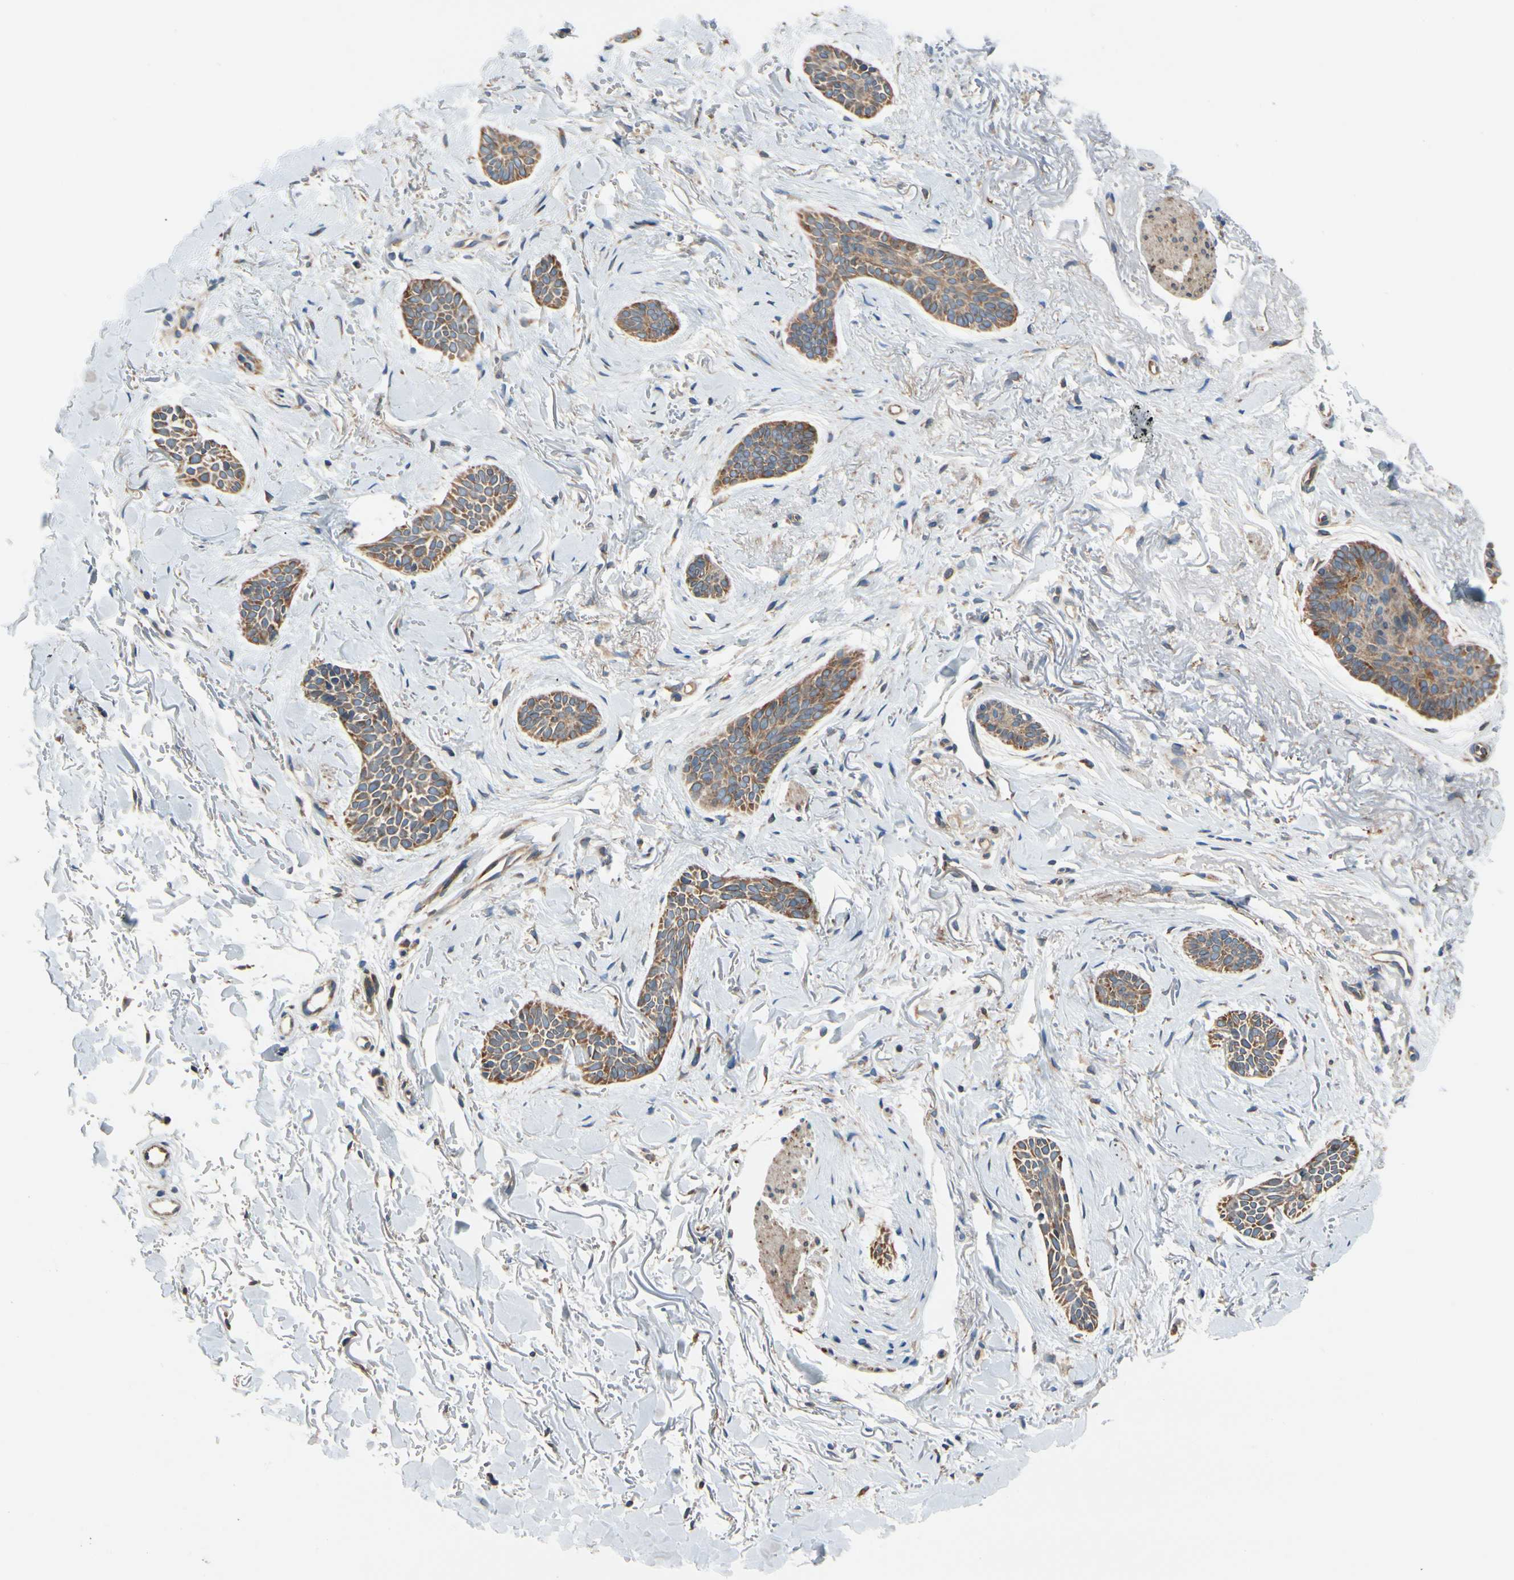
{"staining": {"intensity": "moderate", "quantity": ">75%", "location": "cytoplasmic/membranous"}, "tissue": "skin cancer", "cell_type": "Tumor cells", "image_type": "cancer", "snomed": [{"axis": "morphology", "description": "Basal cell carcinoma"}, {"axis": "topography", "description": "Skin"}], "caption": "Skin cancer (basal cell carcinoma) tissue shows moderate cytoplasmic/membranous positivity in approximately >75% of tumor cells (DAB (3,3'-diaminobenzidine) IHC with brightfield microscopy, high magnification).", "gene": "CLCC1", "patient": {"sex": "female", "age": 84}}